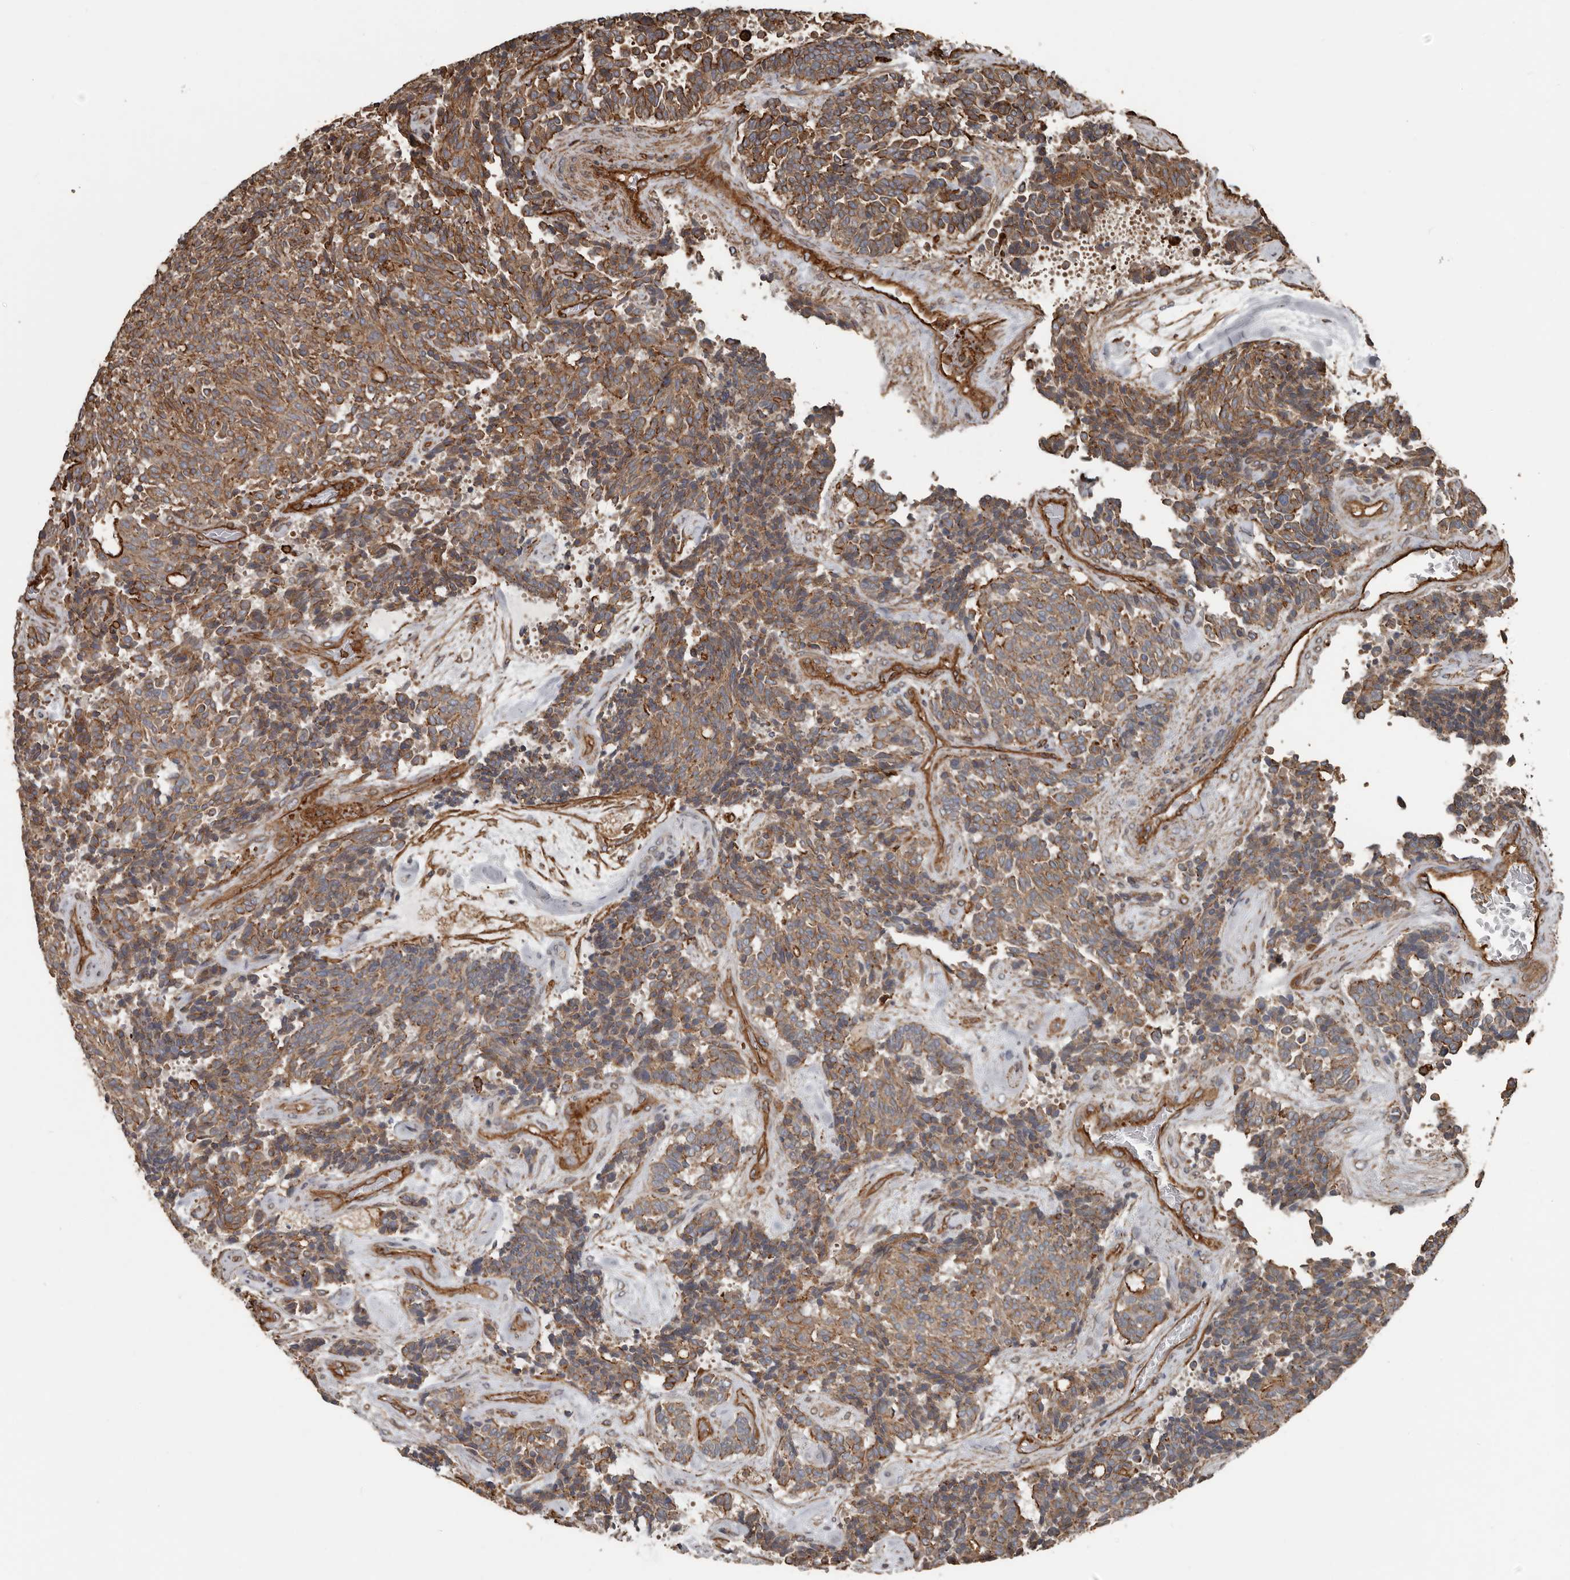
{"staining": {"intensity": "moderate", "quantity": ">75%", "location": "cytoplasmic/membranous"}, "tissue": "carcinoid", "cell_type": "Tumor cells", "image_type": "cancer", "snomed": [{"axis": "morphology", "description": "Carcinoid, malignant, NOS"}, {"axis": "topography", "description": "Pancreas"}], "caption": "Immunohistochemical staining of malignant carcinoid displays medium levels of moderate cytoplasmic/membranous protein expression in about >75% of tumor cells.", "gene": "DENND6B", "patient": {"sex": "female", "age": 54}}